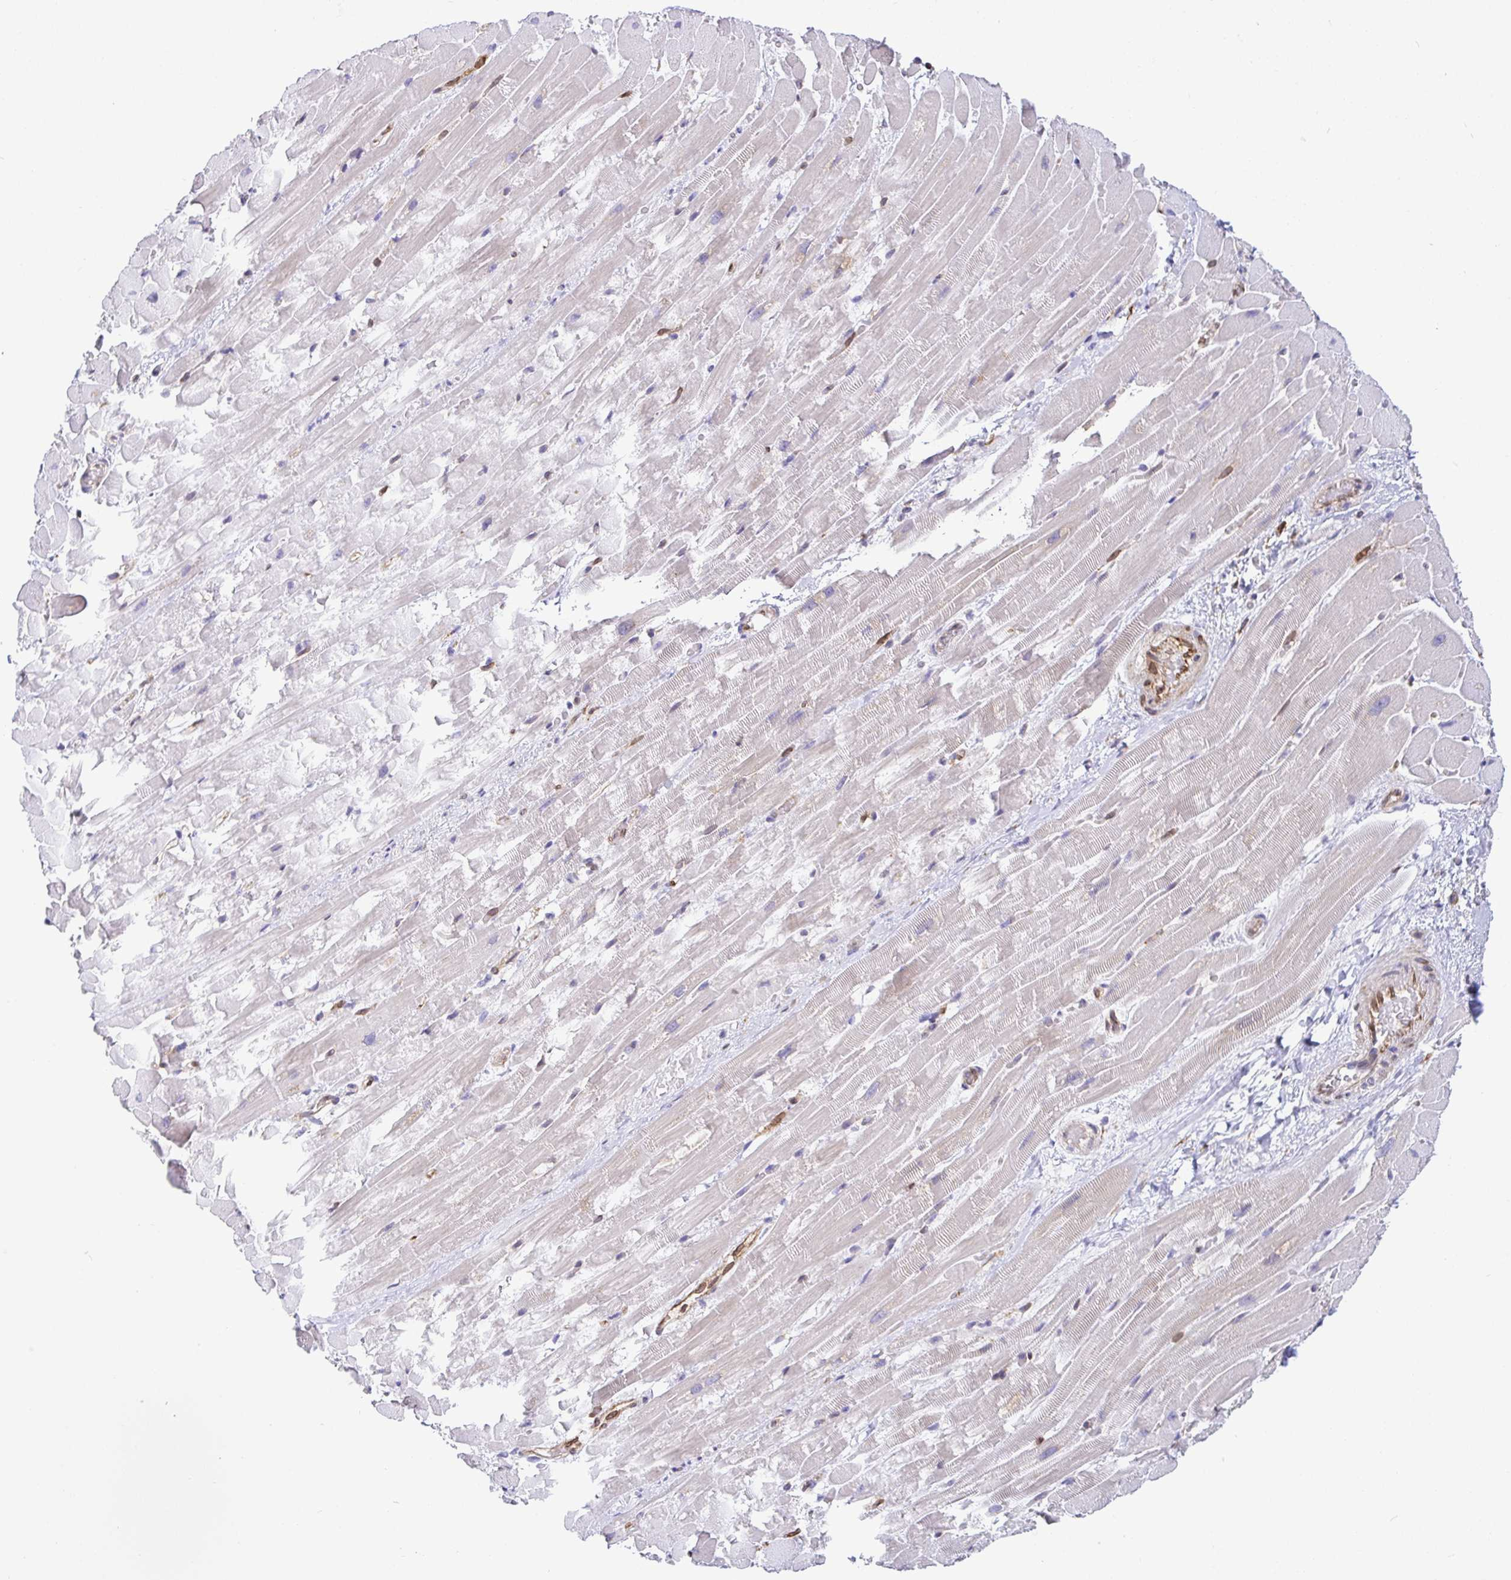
{"staining": {"intensity": "weak", "quantity": "<25%", "location": "cytoplasmic/membranous"}, "tissue": "heart muscle", "cell_type": "Cardiomyocytes", "image_type": "normal", "snomed": [{"axis": "morphology", "description": "Normal tissue, NOS"}, {"axis": "topography", "description": "Heart"}], "caption": "High magnification brightfield microscopy of benign heart muscle stained with DAB (brown) and counterstained with hematoxylin (blue): cardiomyocytes show no significant positivity. (DAB IHC visualized using brightfield microscopy, high magnification).", "gene": "TP53I11", "patient": {"sex": "male", "age": 37}}